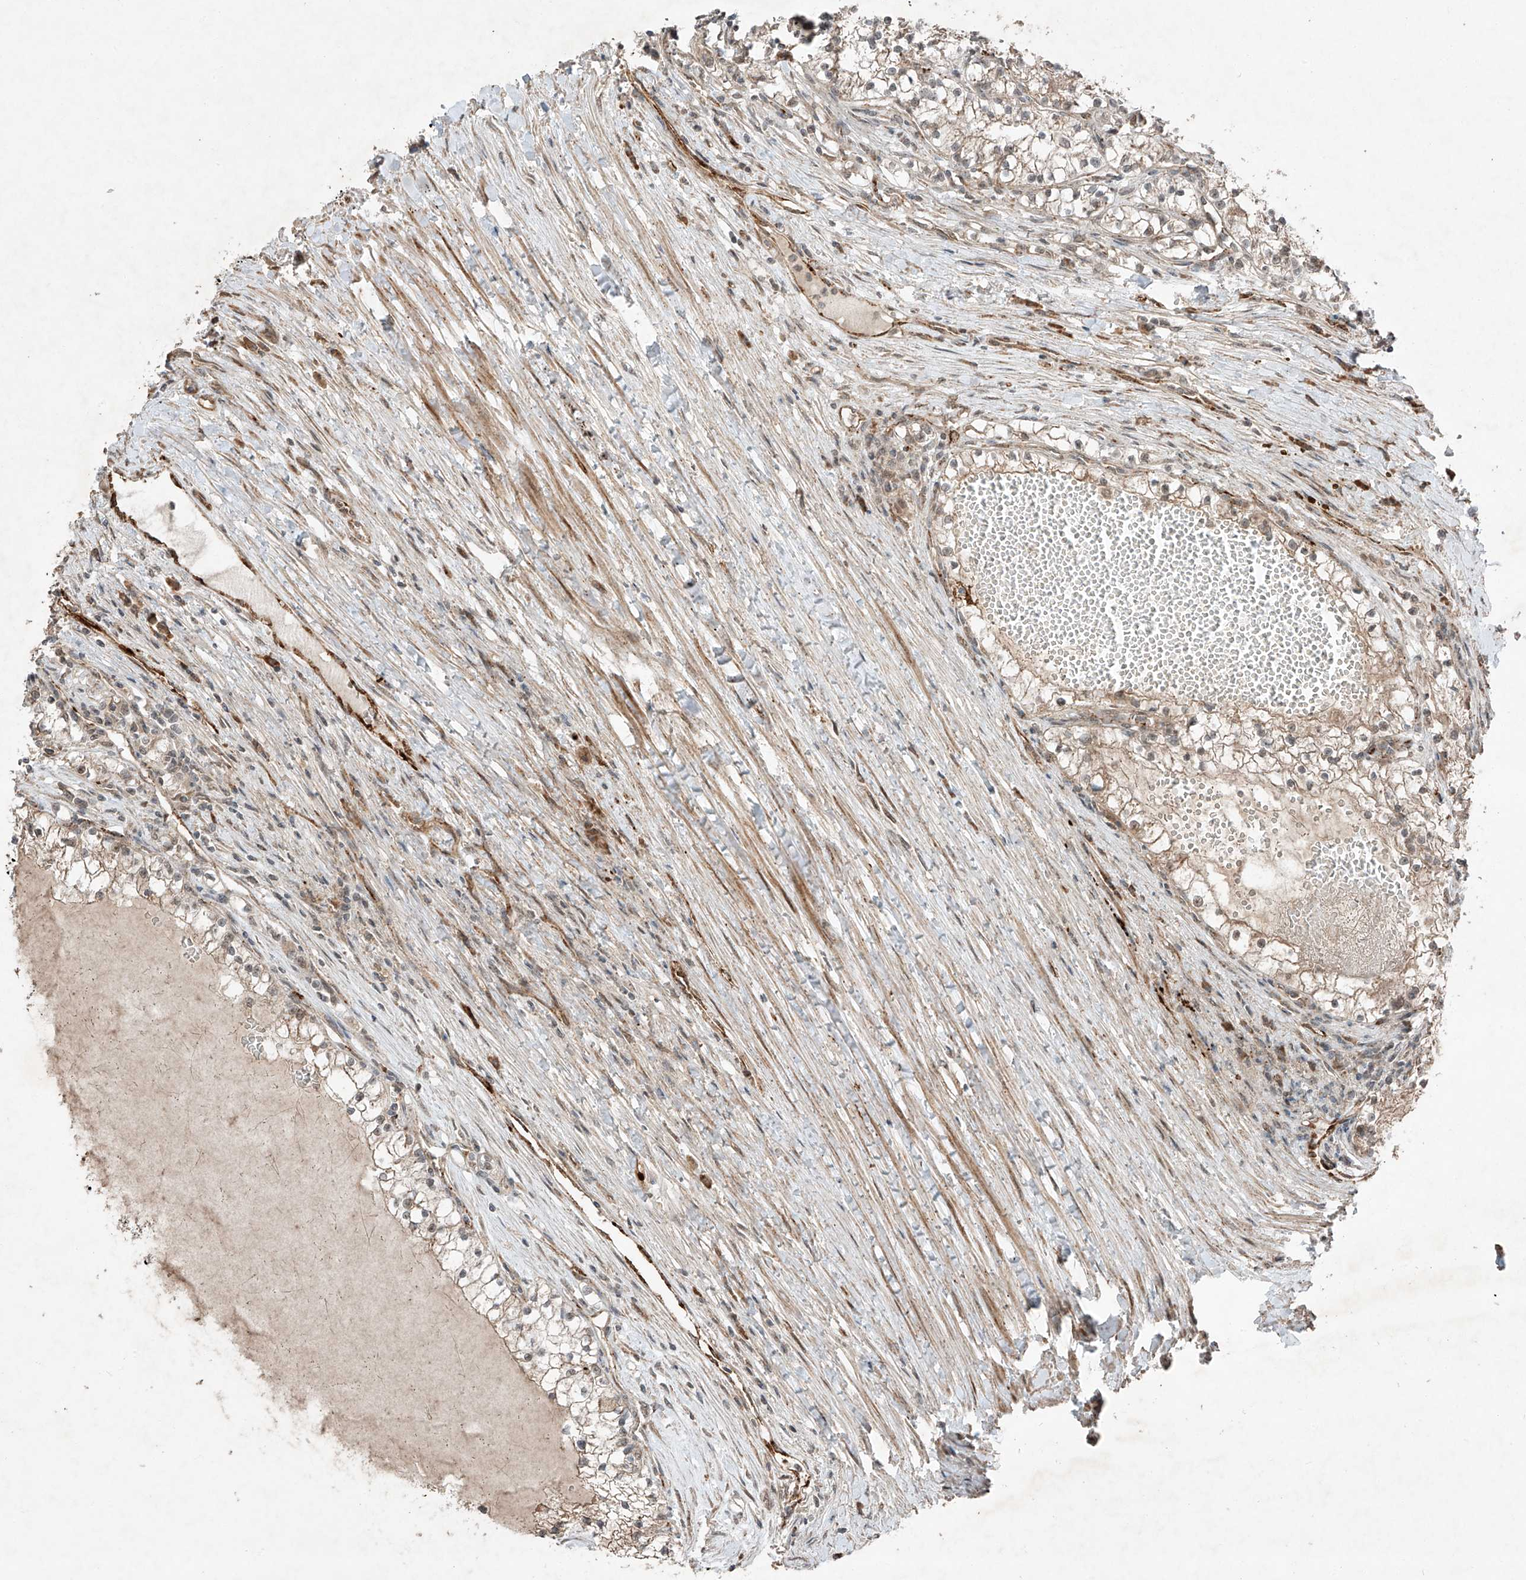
{"staining": {"intensity": "moderate", "quantity": "25%-75%", "location": "cytoplasmic/membranous"}, "tissue": "renal cancer", "cell_type": "Tumor cells", "image_type": "cancer", "snomed": [{"axis": "morphology", "description": "Normal tissue, NOS"}, {"axis": "morphology", "description": "Adenocarcinoma, NOS"}, {"axis": "topography", "description": "Kidney"}], "caption": "Protein expression analysis of renal cancer (adenocarcinoma) displays moderate cytoplasmic/membranous positivity in approximately 25%-75% of tumor cells. Ihc stains the protein of interest in brown and the nuclei are stained blue.", "gene": "ZNF620", "patient": {"sex": "male", "age": 68}}